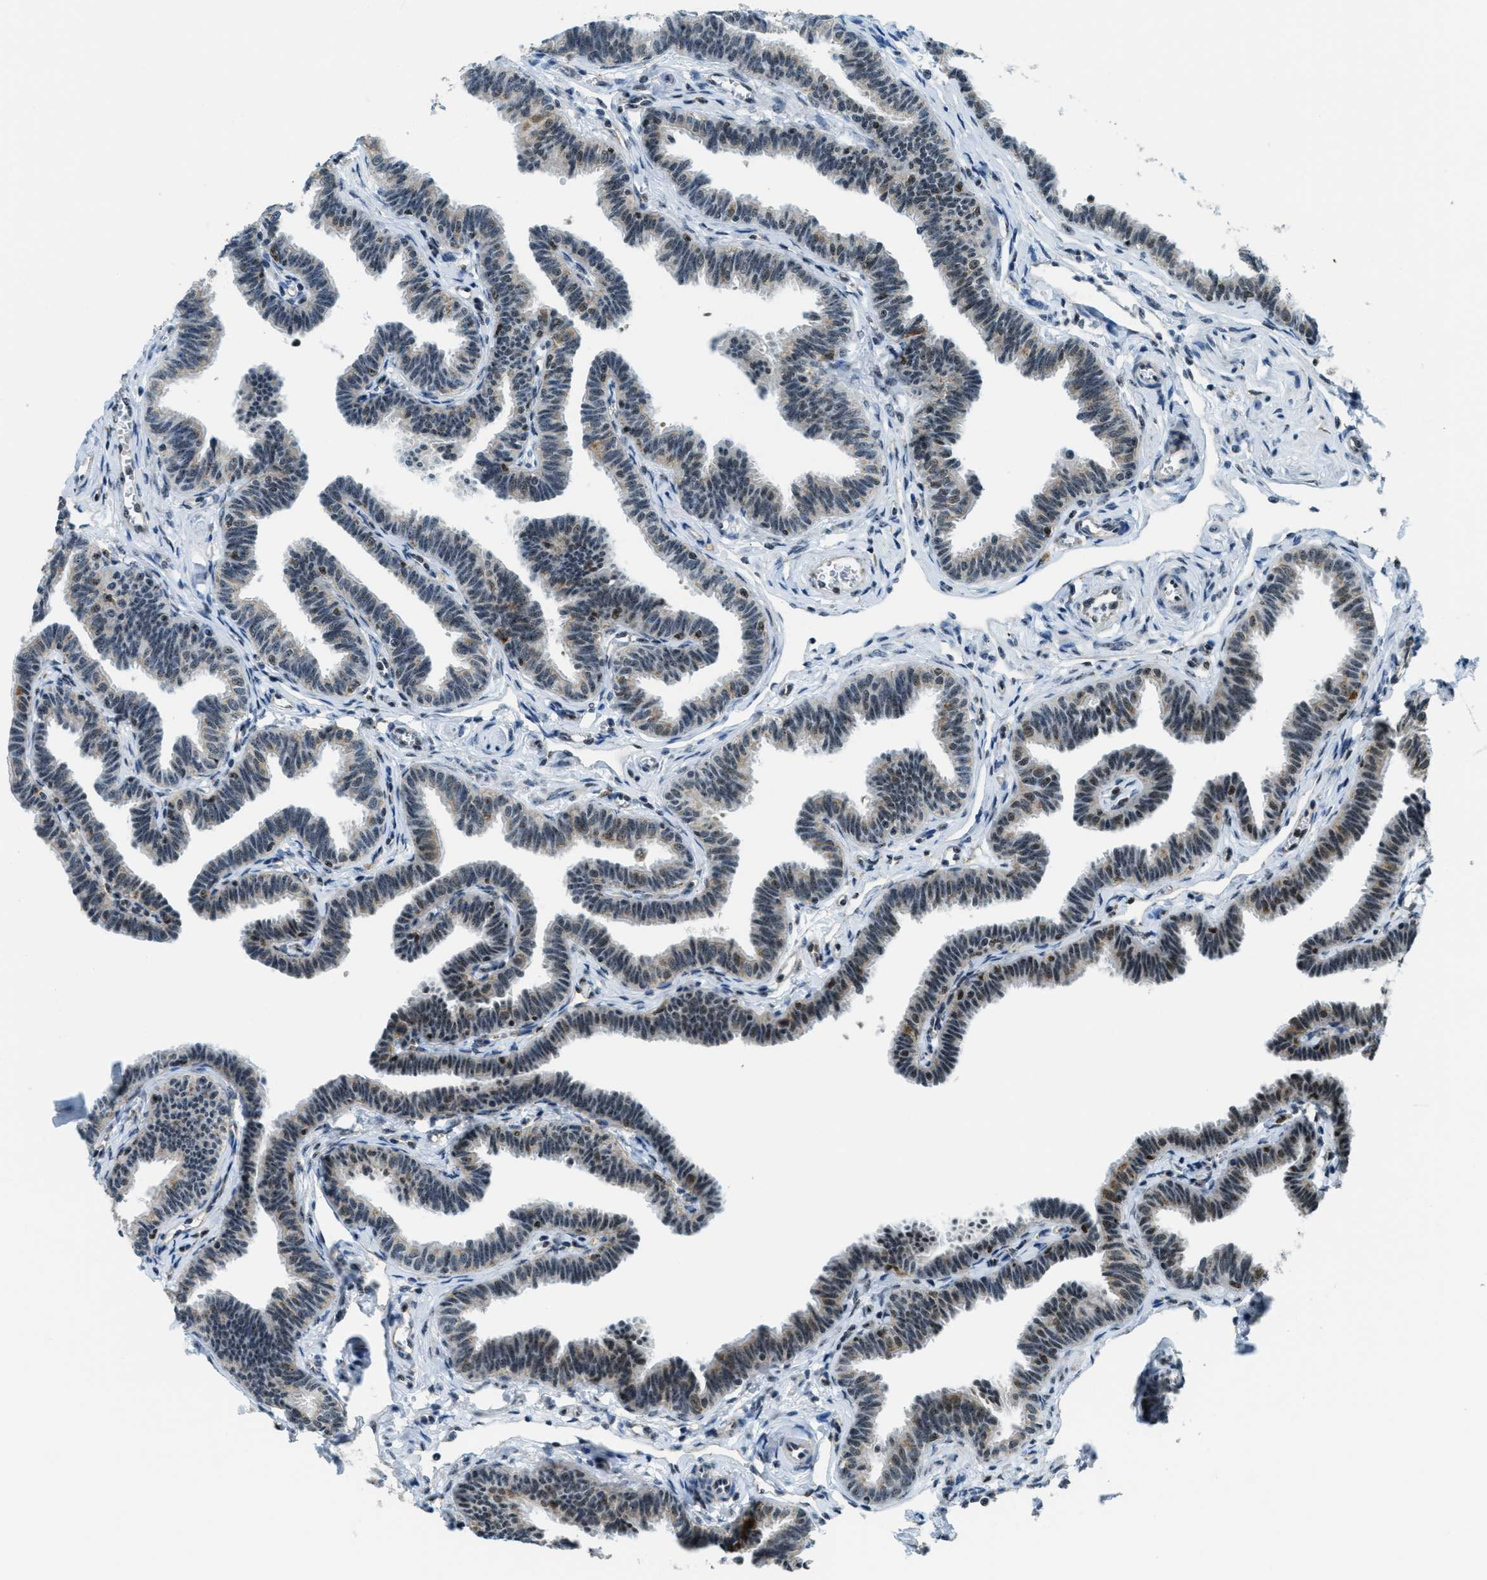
{"staining": {"intensity": "moderate", "quantity": ">75%", "location": "cytoplasmic/membranous,nuclear"}, "tissue": "fallopian tube", "cell_type": "Glandular cells", "image_type": "normal", "snomed": [{"axis": "morphology", "description": "Normal tissue, NOS"}, {"axis": "topography", "description": "Fallopian tube"}, {"axis": "topography", "description": "Ovary"}], "caption": "Protein analysis of benign fallopian tube displays moderate cytoplasmic/membranous,nuclear expression in about >75% of glandular cells.", "gene": "SP100", "patient": {"sex": "female", "age": 23}}